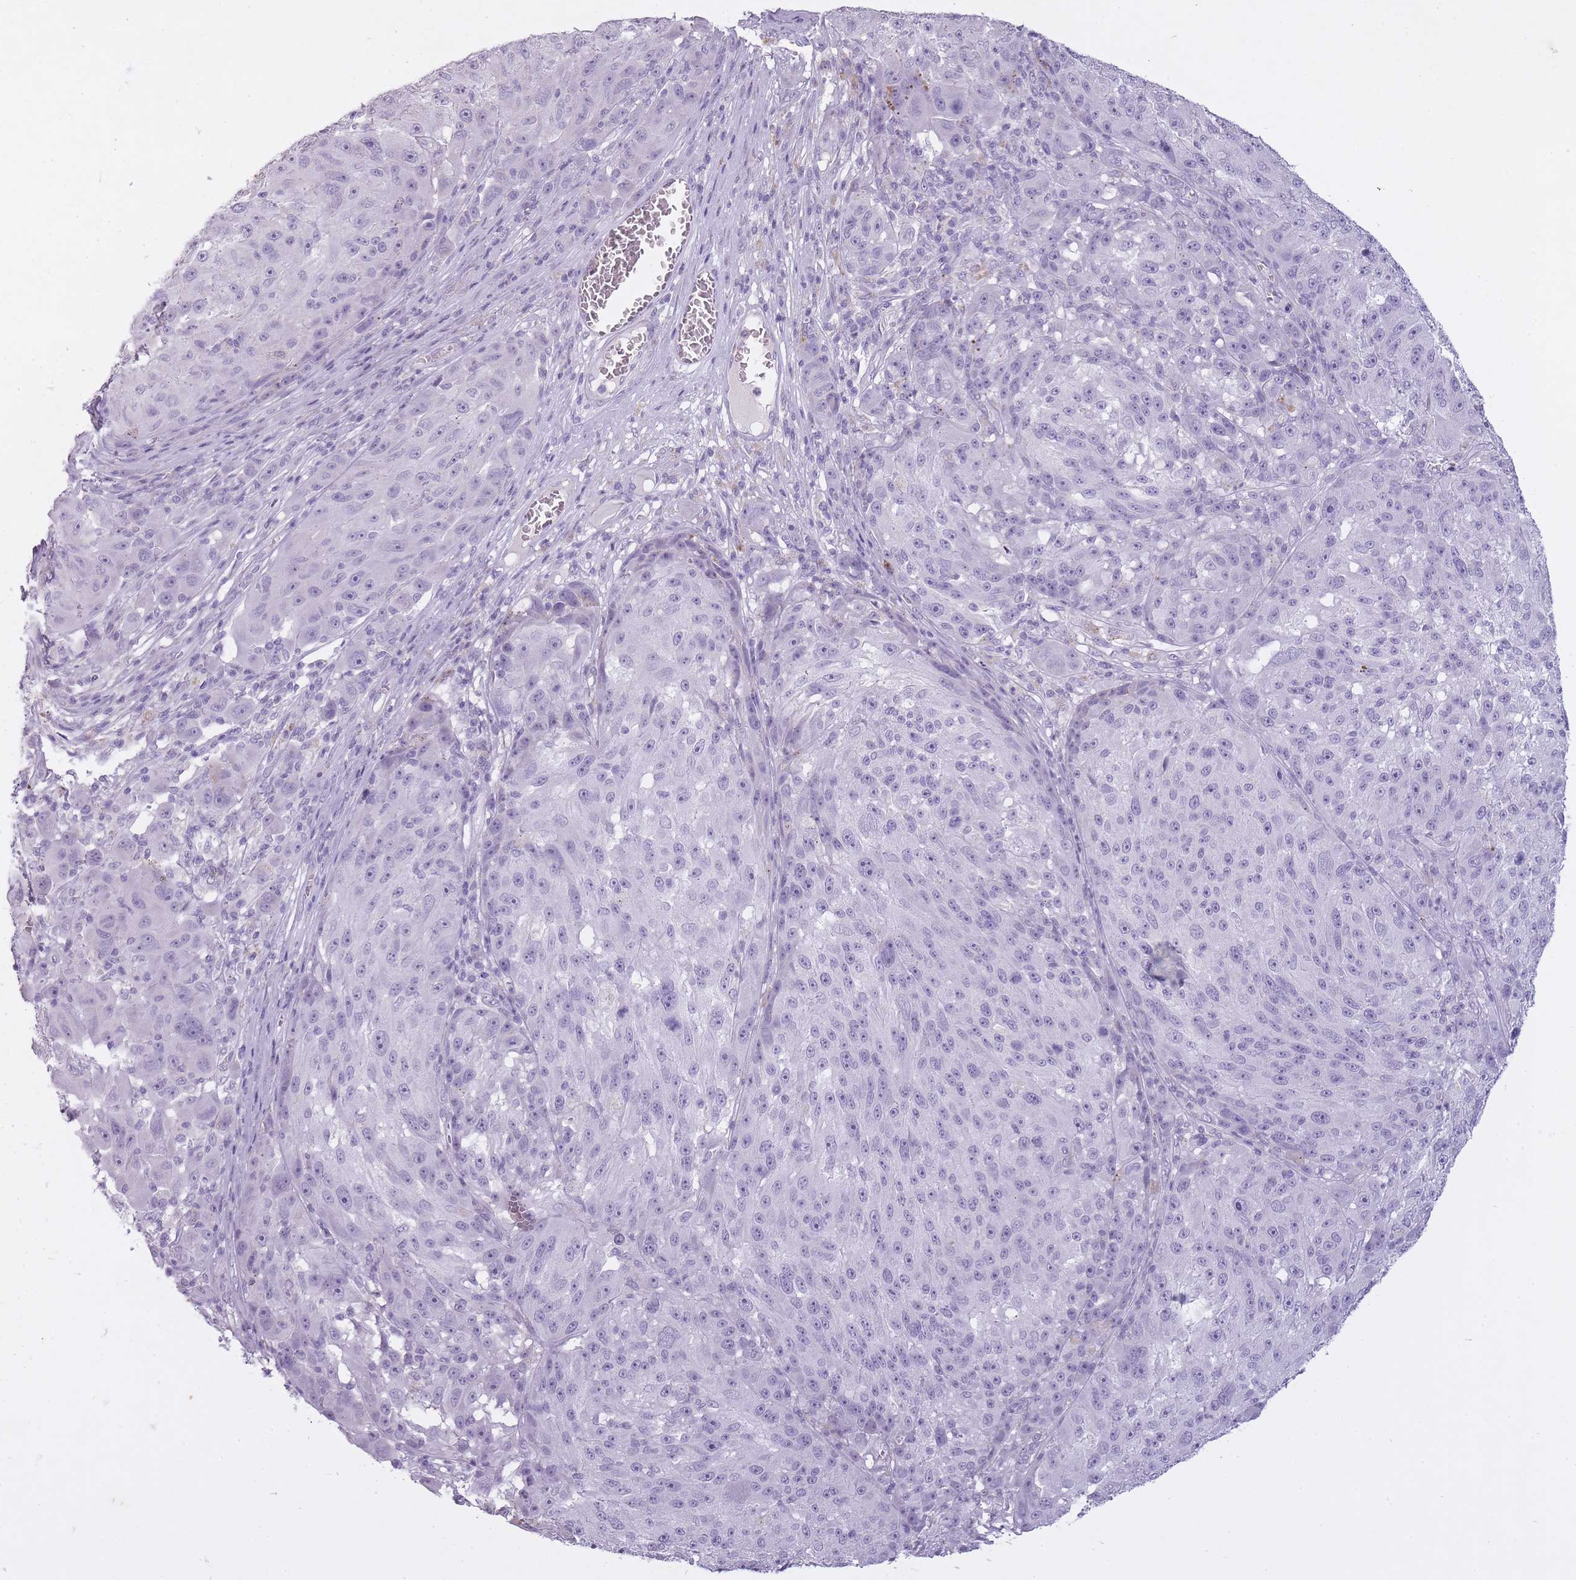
{"staining": {"intensity": "negative", "quantity": "none", "location": "none"}, "tissue": "melanoma", "cell_type": "Tumor cells", "image_type": "cancer", "snomed": [{"axis": "morphology", "description": "Malignant melanoma, NOS"}, {"axis": "topography", "description": "Skin"}], "caption": "DAB (3,3'-diaminobenzidine) immunohistochemical staining of human malignant melanoma displays no significant positivity in tumor cells.", "gene": "RFX4", "patient": {"sex": "male", "age": 53}}